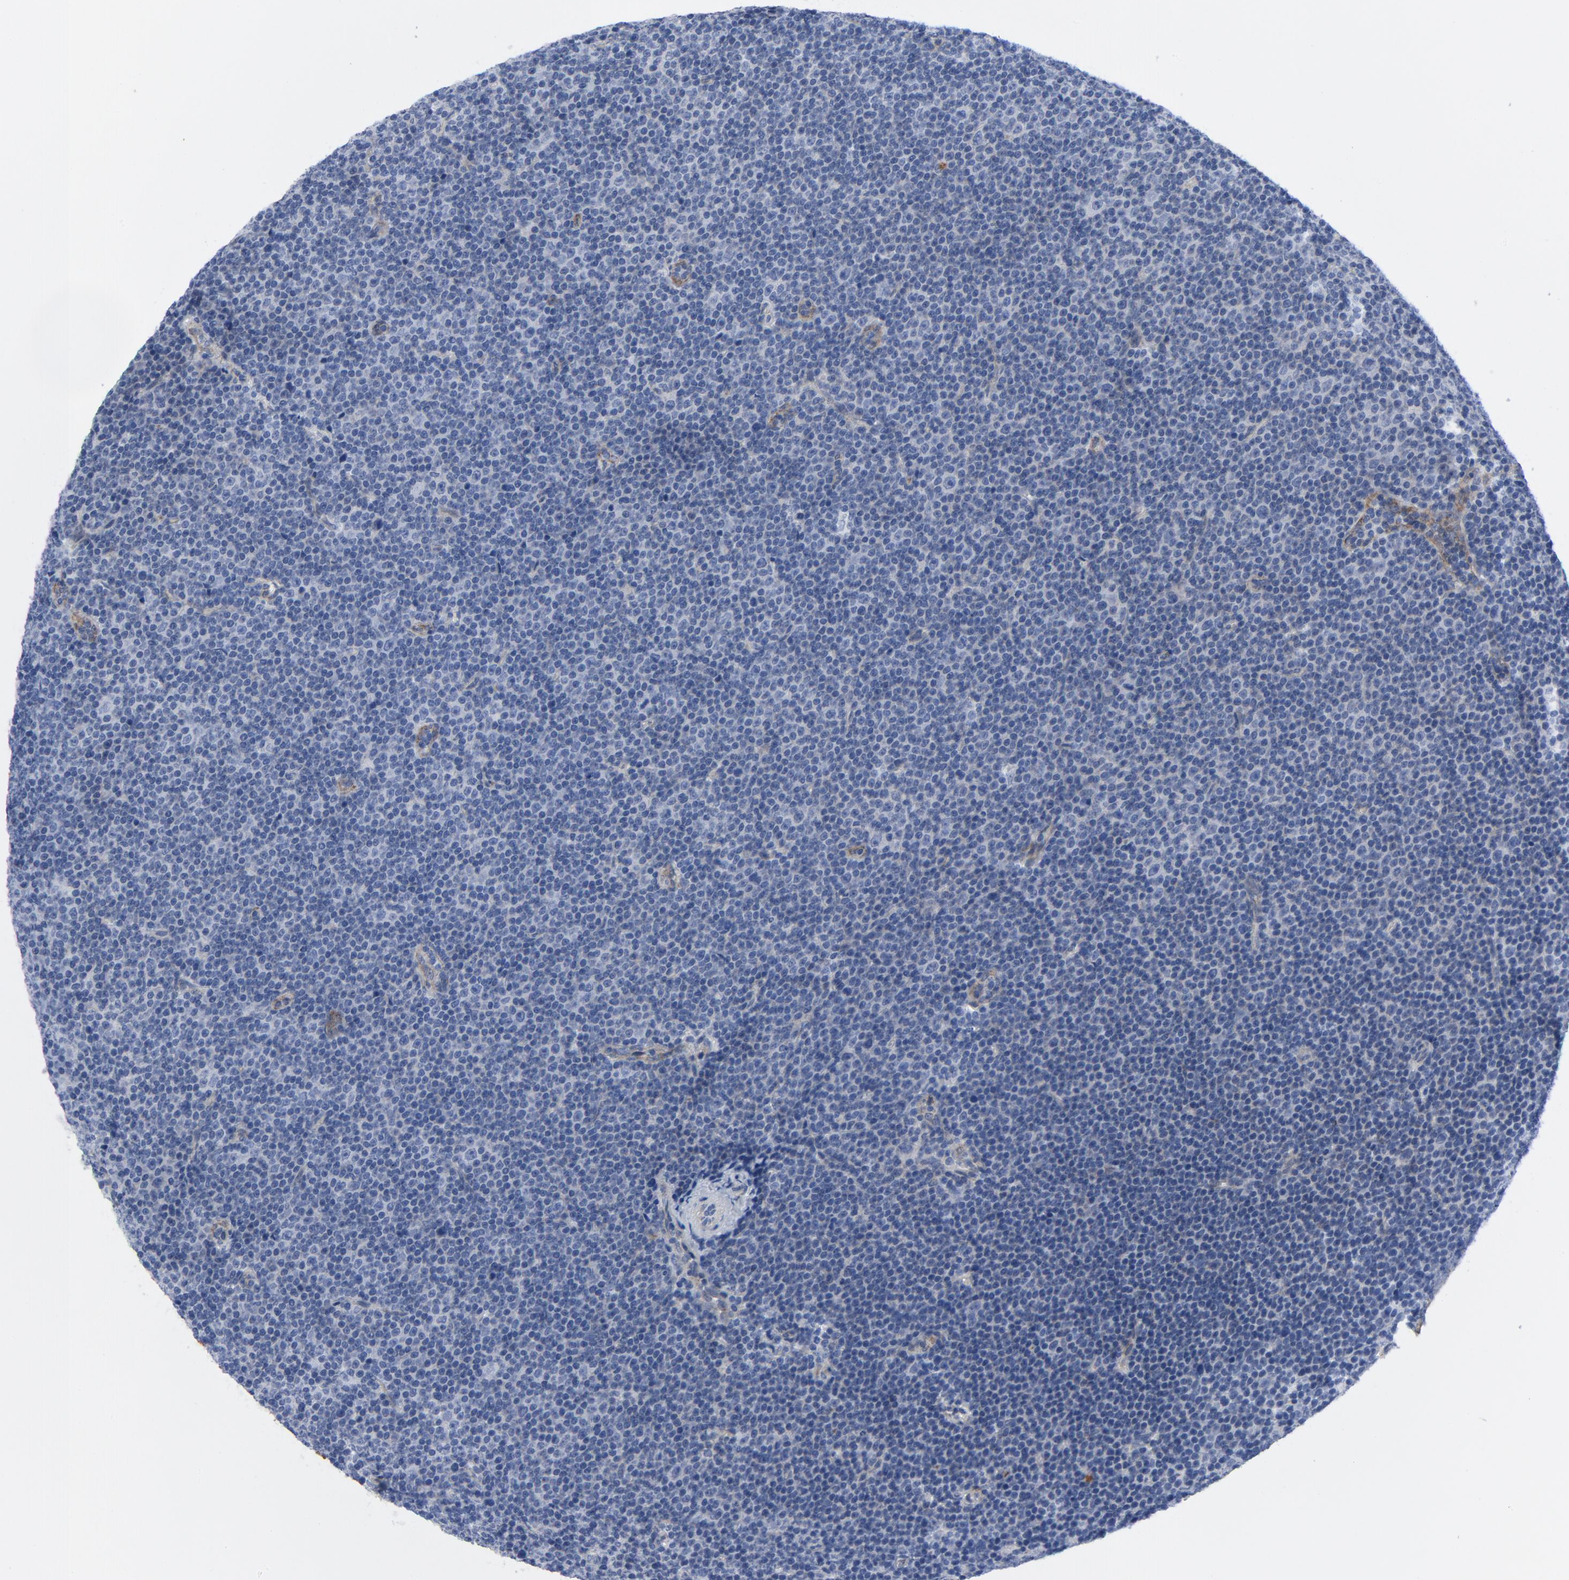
{"staining": {"intensity": "negative", "quantity": "none", "location": "none"}, "tissue": "lymphoma", "cell_type": "Tumor cells", "image_type": "cancer", "snomed": [{"axis": "morphology", "description": "Malignant lymphoma, non-Hodgkin's type, Low grade"}, {"axis": "topography", "description": "Lymph node"}], "caption": "High power microscopy photomicrograph of an IHC photomicrograph of malignant lymphoma, non-Hodgkin's type (low-grade), revealing no significant staining in tumor cells.", "gene": "LAMC1", "patient": {"sex": "female", "age": 67}}